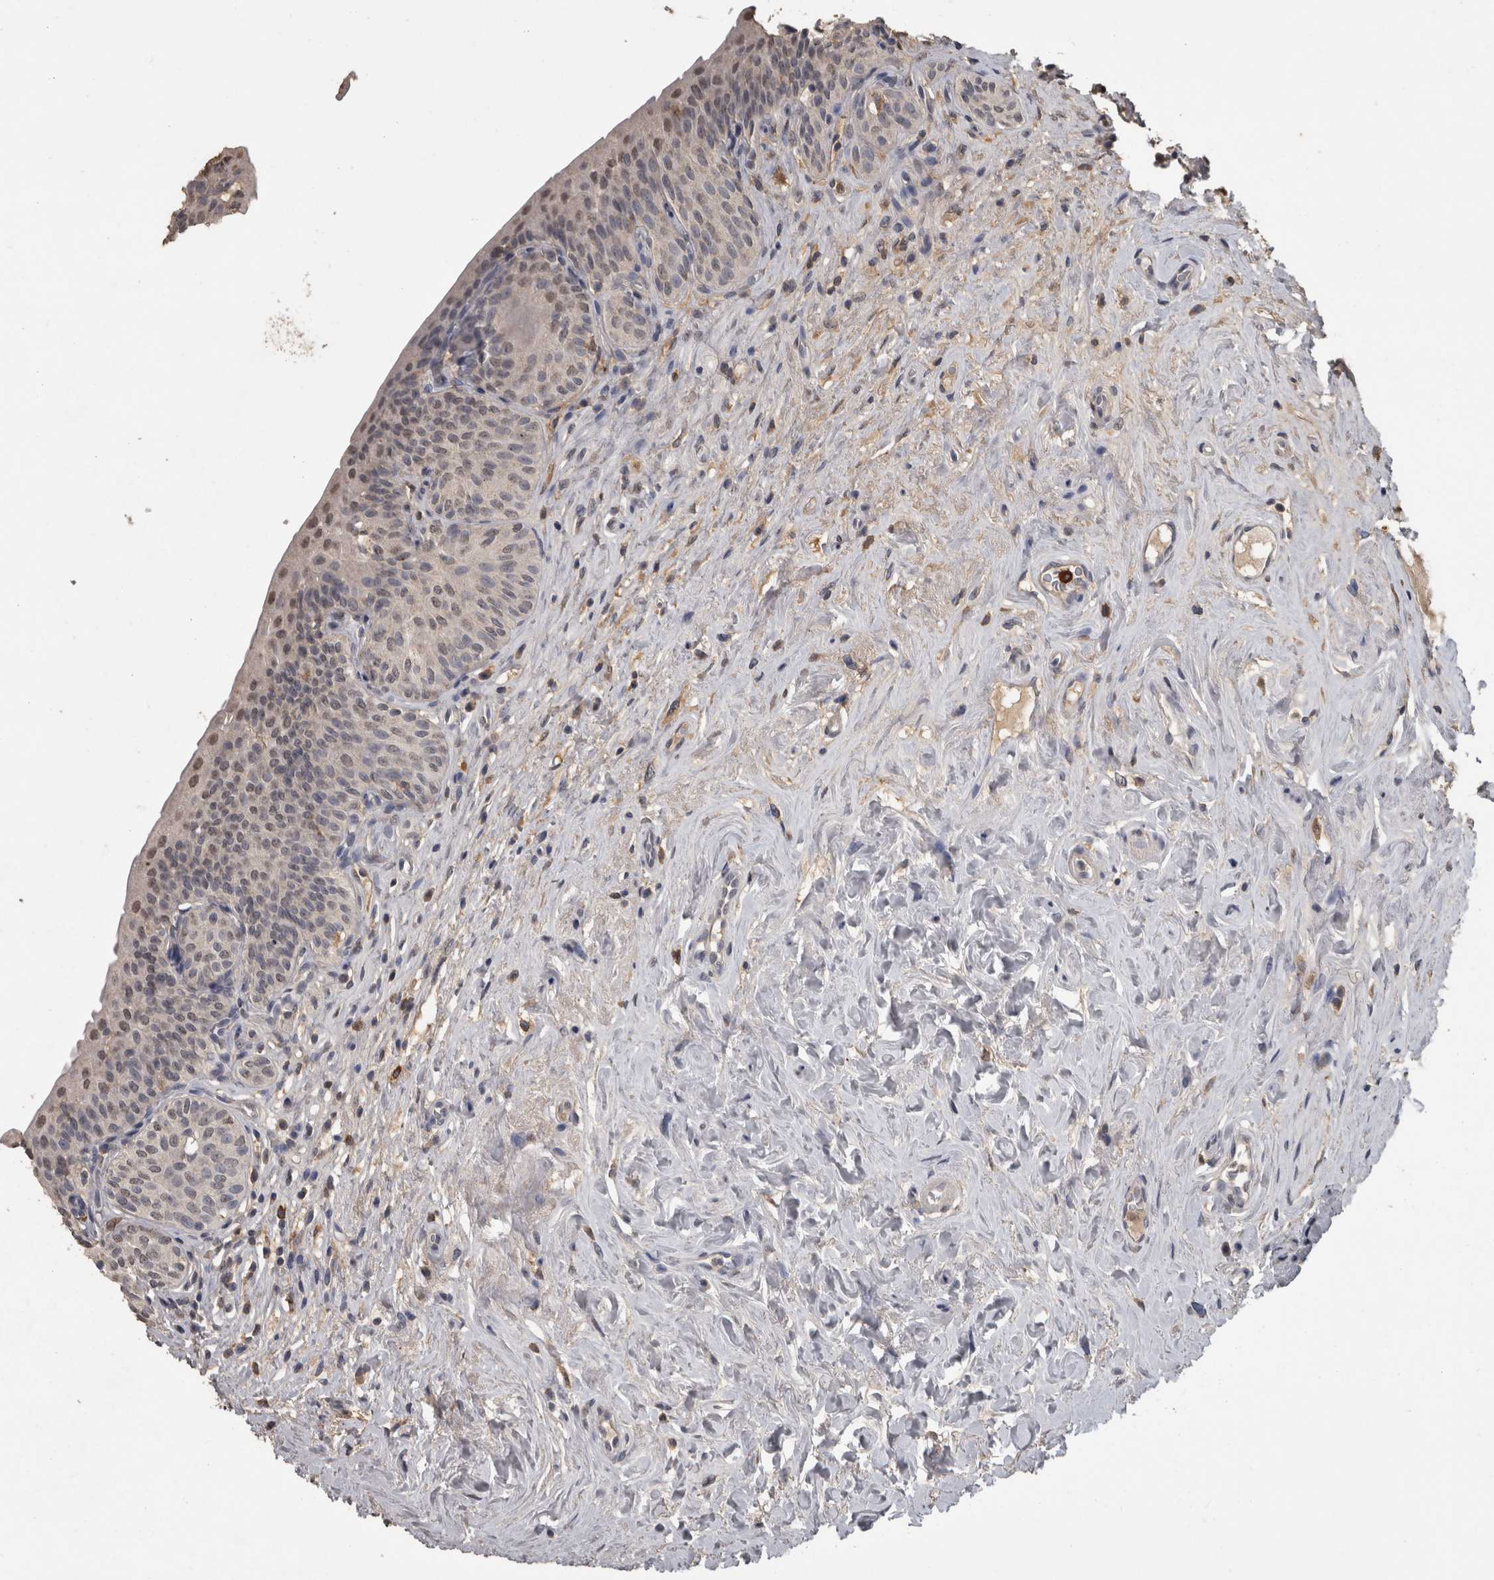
{"staining": {"intensity": "weak", "quantity": "<25%", "location": "nuclear"}, "tissue": "urinary bladder", "cell_type": "Urothelial cells", "image_type": "normal", "snomed": [{"axis": "morphology", "description": "Normal tissue, NOS"}, {"axis": "topography", "description": "Urinary bladder"}], "caption": "DAB immunohistochemical staining of benign urinary bladder exhibits no significant expression in urothelial cells. Brightfield microscopy of IHC stained with DAB (3,3'-diaminobenzidine) (brown) and hematoxylin (blue), captured at high magnification.", "gene": "PIK3AP1", "patient": {"sex": "male", "age": 83}}